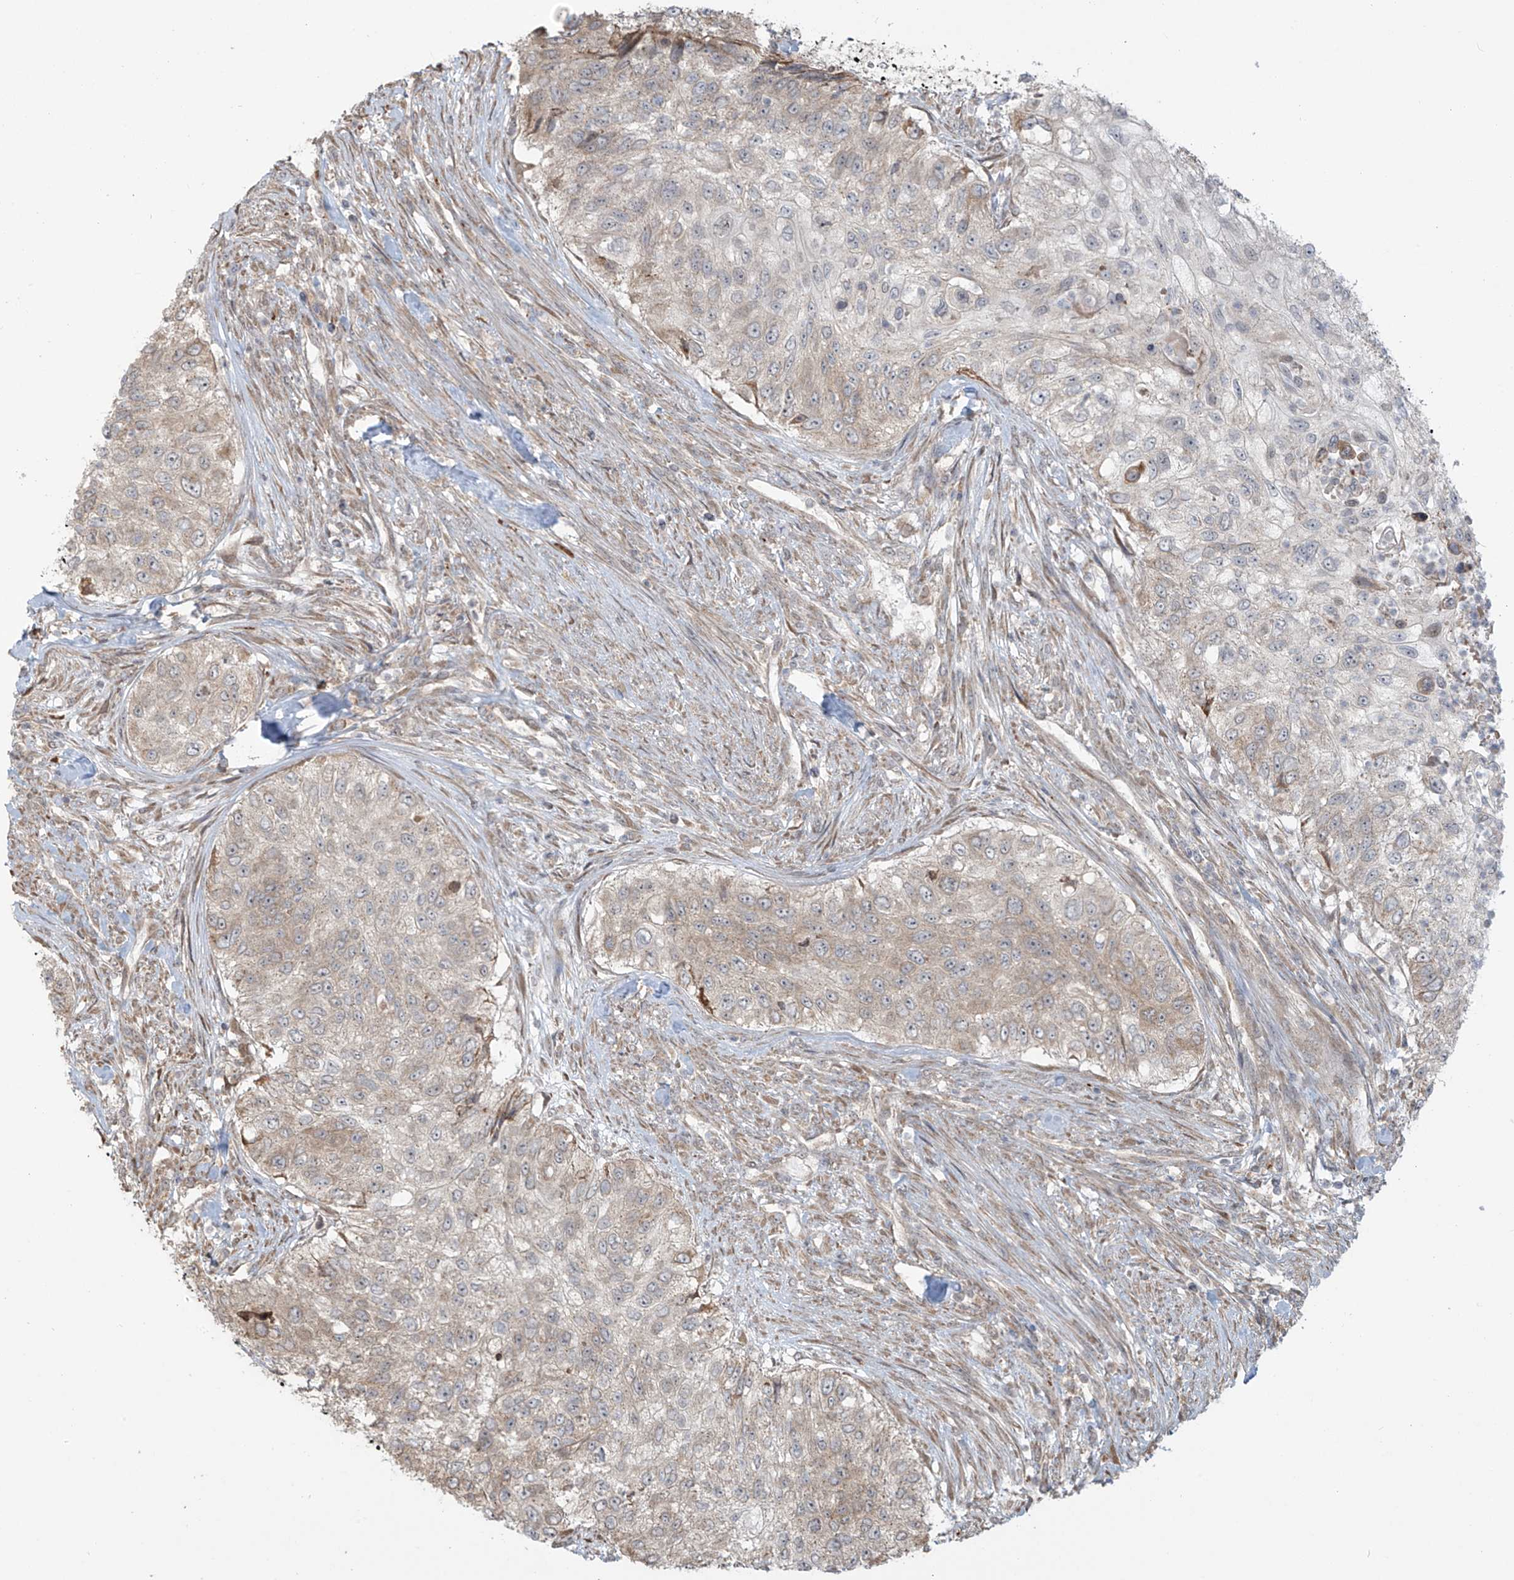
{"staining": {"intensity": "weak", "quantity": "<25%", "location": "cytoplasmic/membranous"}, "tissue": "urothelial cancer", "cell_type": "Tumor cells", "image_type": "cancer", "snomed": [{"axis": "morphology", "description": "Urothelial carcinoma, High grade"}, {"axis": "topography", "description": "Urinary bladder"}], "caption": "Immunohistochemistry (IHC) histopathology image of neoplastic tissue: human urothelial cancer stained with DAB reveals no significant protein positivity in tumor cells.", "gene": "PLEKHM3", "patient": {"sex": "female", "age": 60}}